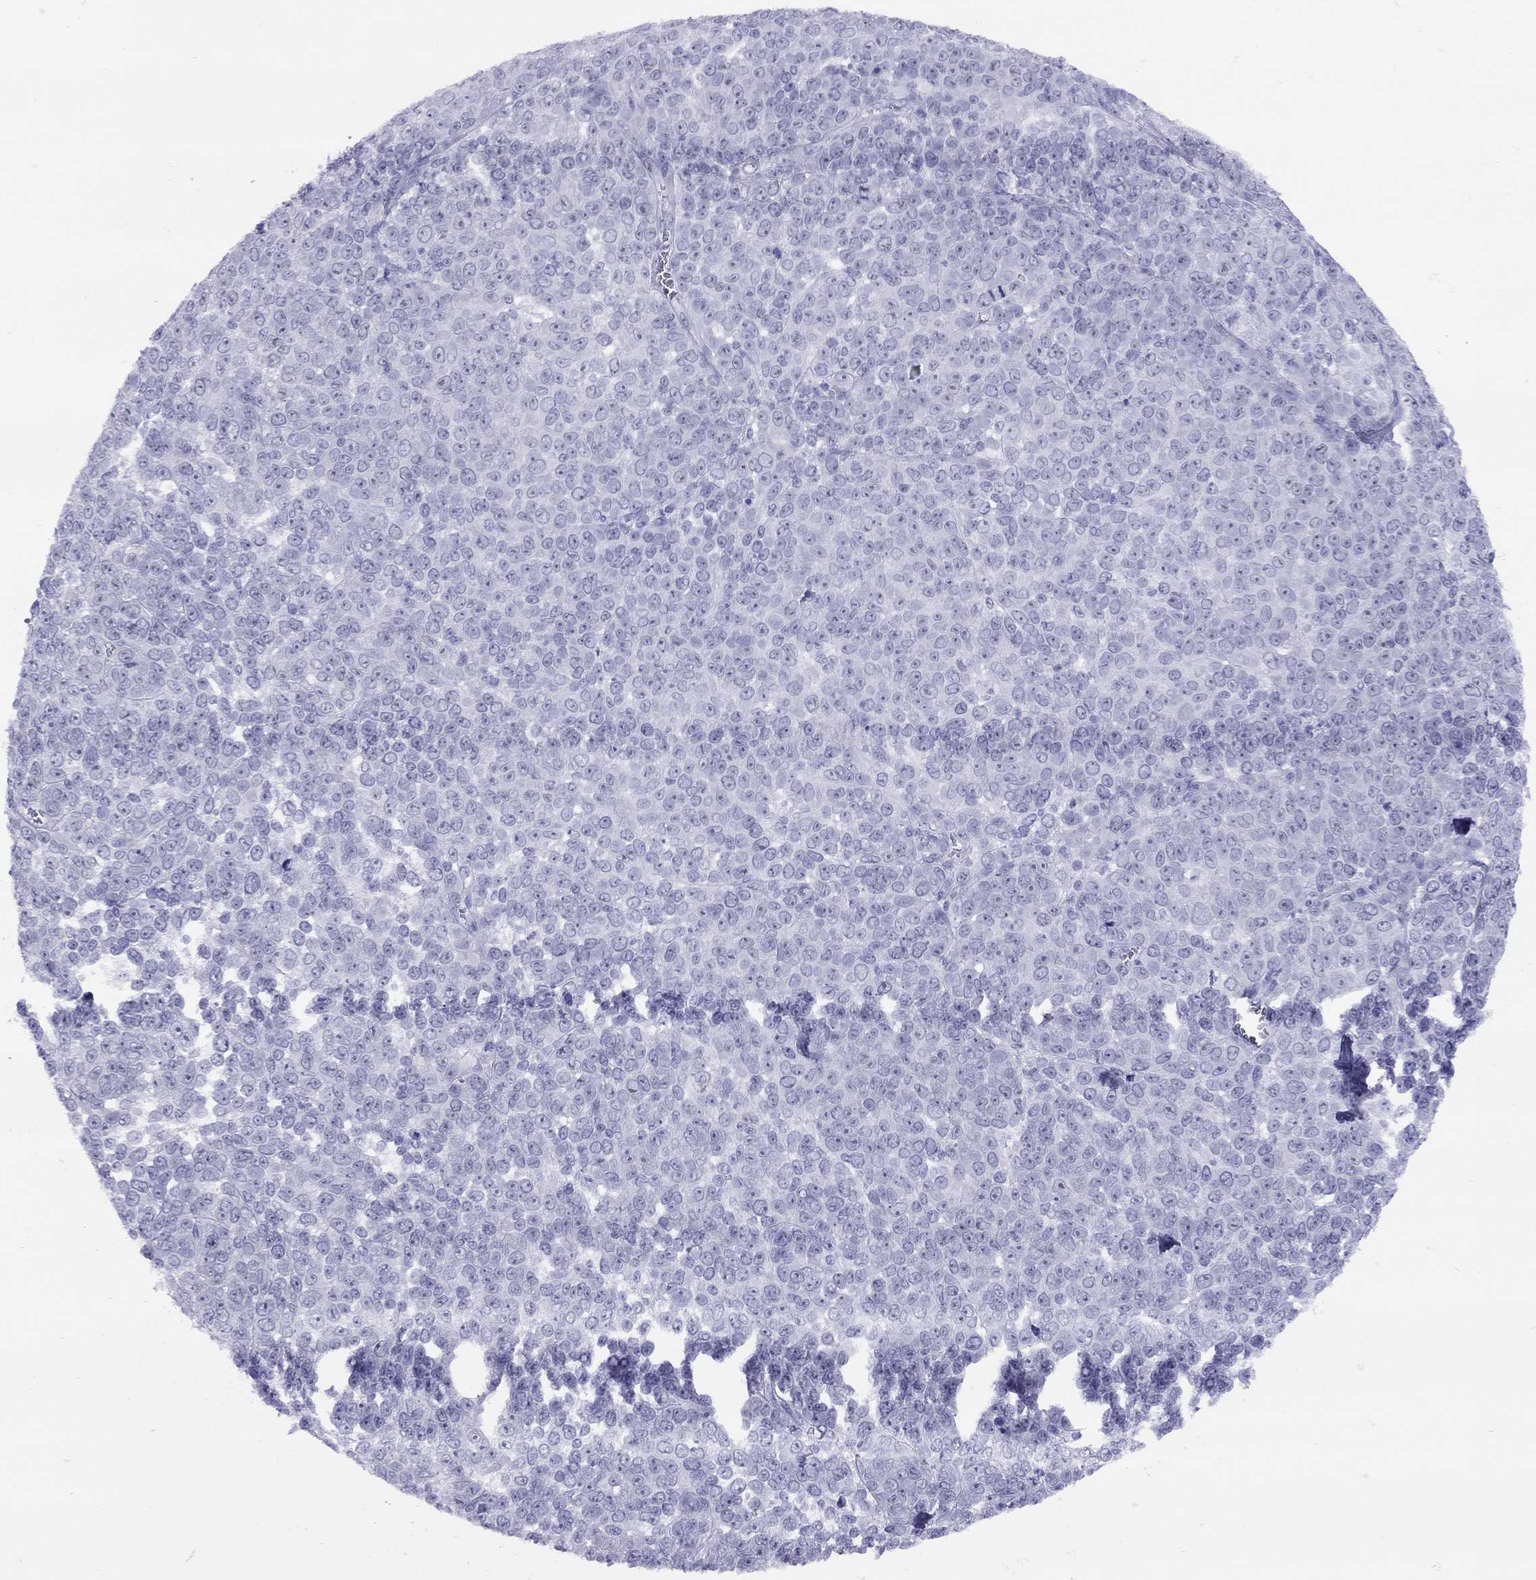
{"staining": {"intensity": "negative", "quantity": "none", "location": "none"}, "tissue": "melanoma", "cell_type": "Tumor cells", "image_type": "cancer", "snomed": [{"axis": "morphology", "description": "Malignant melanoma, NOS"}, {"axis": "topography", "description": "Skin"}], "caption": "High power microscopy histopathology image of an immunohistochemistry histopathology image of malignant melanoma, revealing no significant positivity in tumor cells.", "gene": "LYAR", "patient": {"sex": "female", "age": 95}}